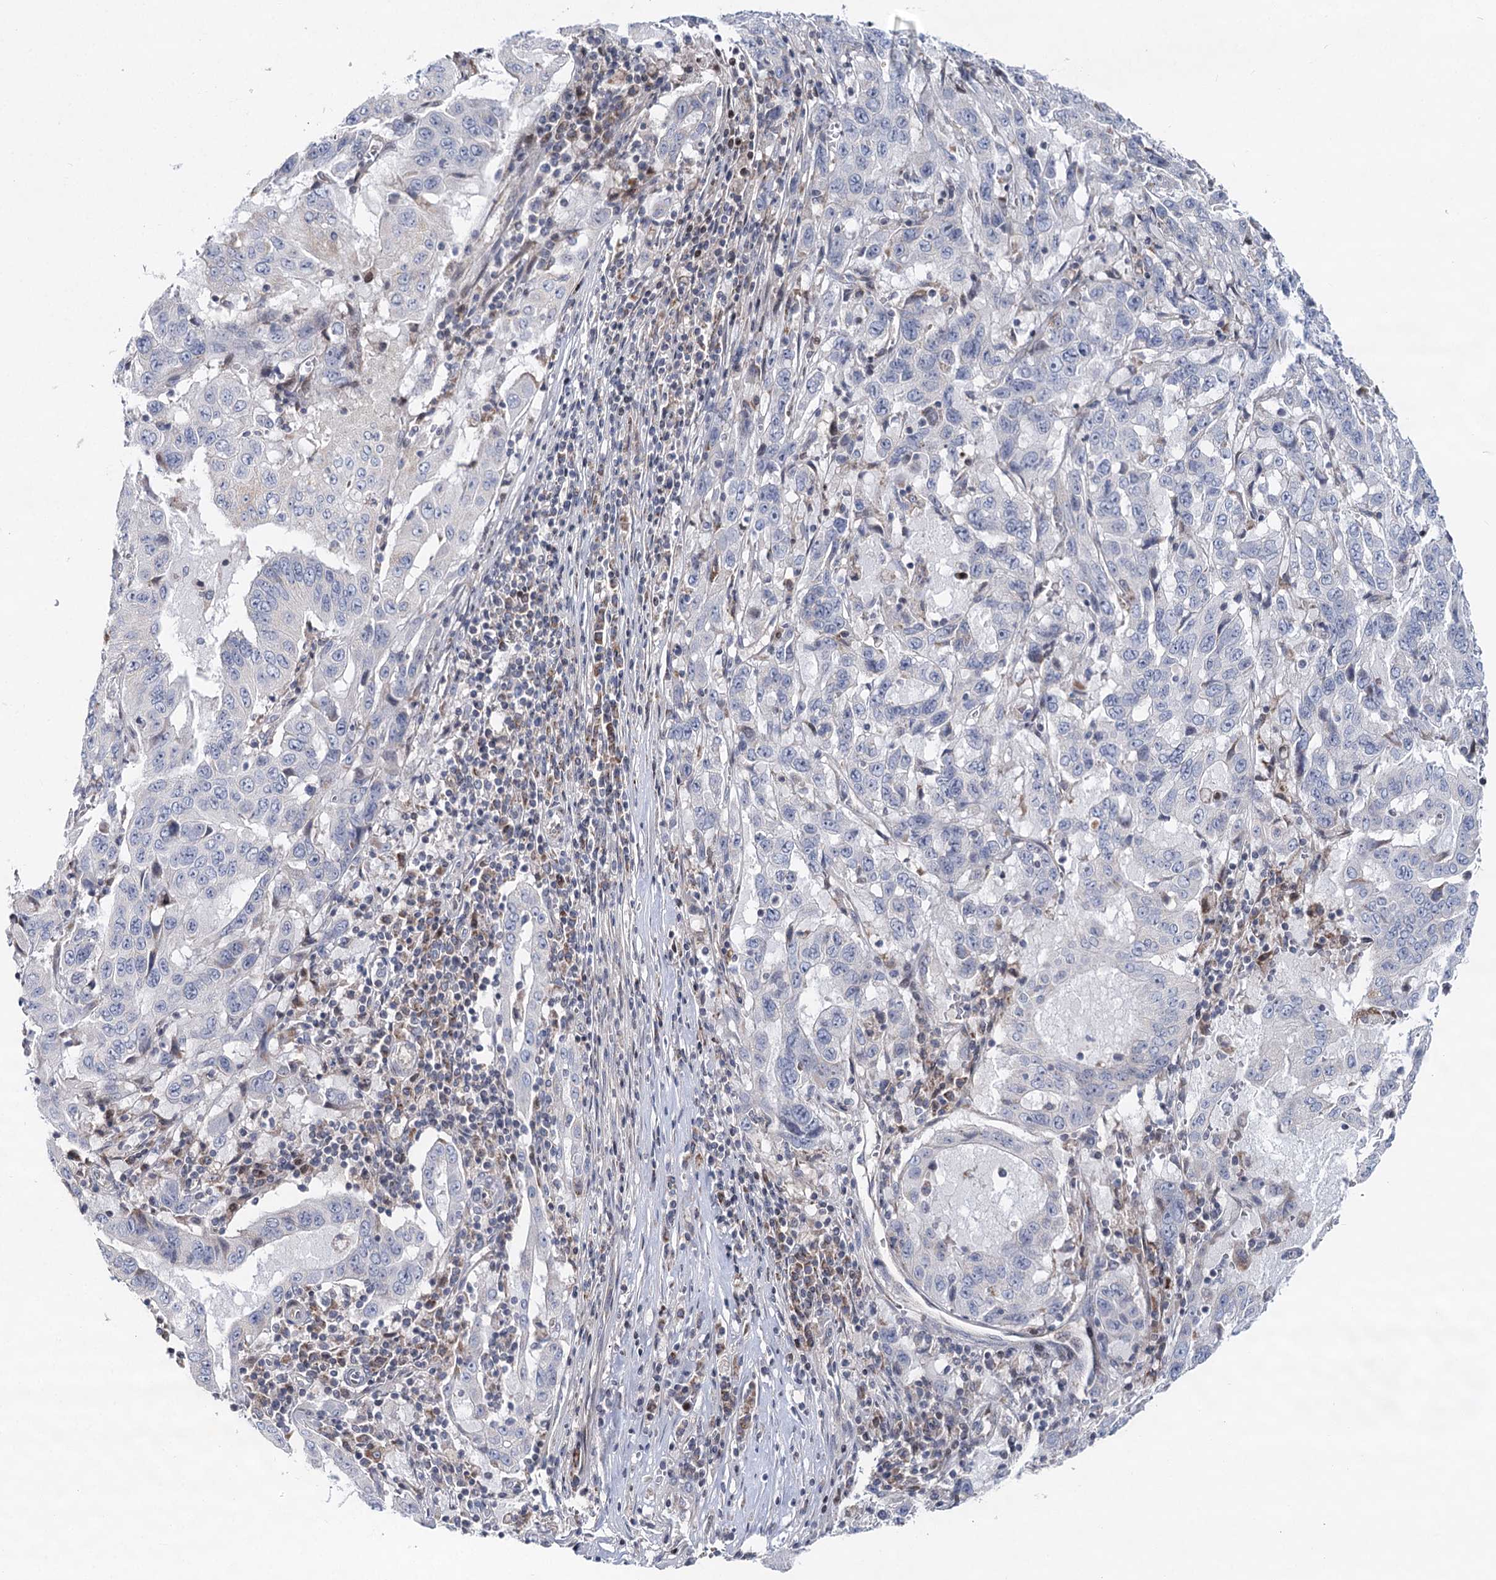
{"staining": {"intensity": "negative", "quantity": "none", "location": "none"}, "tissue": "pancreatic cancer", "cell_type": "Tumor cells", "image_type": "cancer", "snomed": [{"axis": "morphology", "description": "Adenocarcinoma, NOS"}, {"axis": "topography", "description": "Pancreas"}], "caption": "IHC of adenocarcinoma (pancreatic) shows no positivity in tumor cells.", "gene": "PTGR1", "patient": {"sex": "male", "age": 63}}